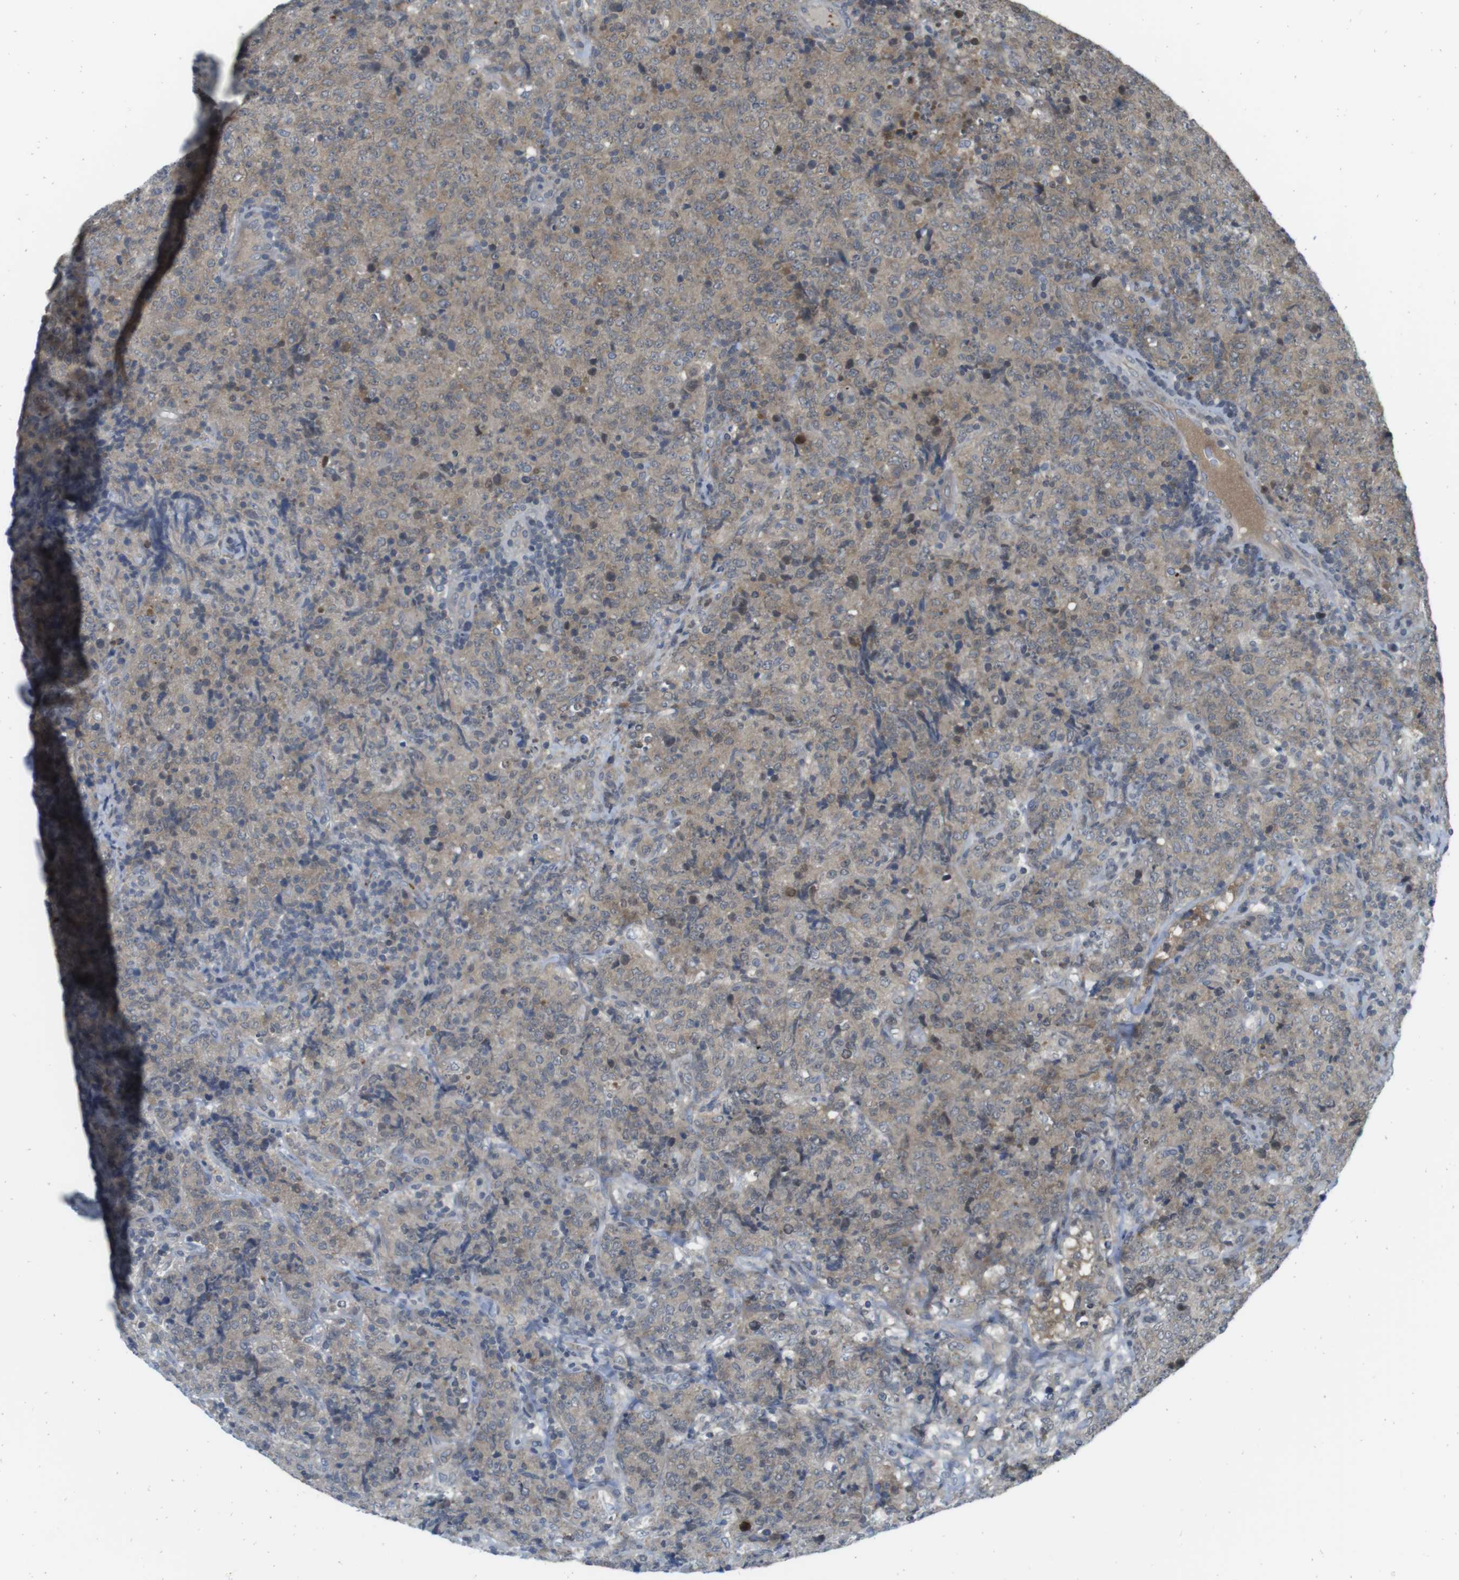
{"staining": {"intensity": "weak", "quantity": ">75%", "location": "cytoplasmic/membranous"}, "tissue": "lymphoma", "cell_type": "Tumor cells", "image_type": "cancer", "snomed": [{"axis": "morphology", "description": "Malignant lymphoma, non-Hodgkin's type, High grade"}, {"axis": "topography", "description": "Tonsil"}], "caption": "Immunohistochemical staining of lymphoma reveals weak cytoplasmic/membranous protein expression in about >75% of tumor cells. Using DAB (brown) and hematoxylin (blue) stains, captured at high magnification using brightfield microscopy.", "gene": "CASP2", "patient": {"sex": "female", "age": 36}}